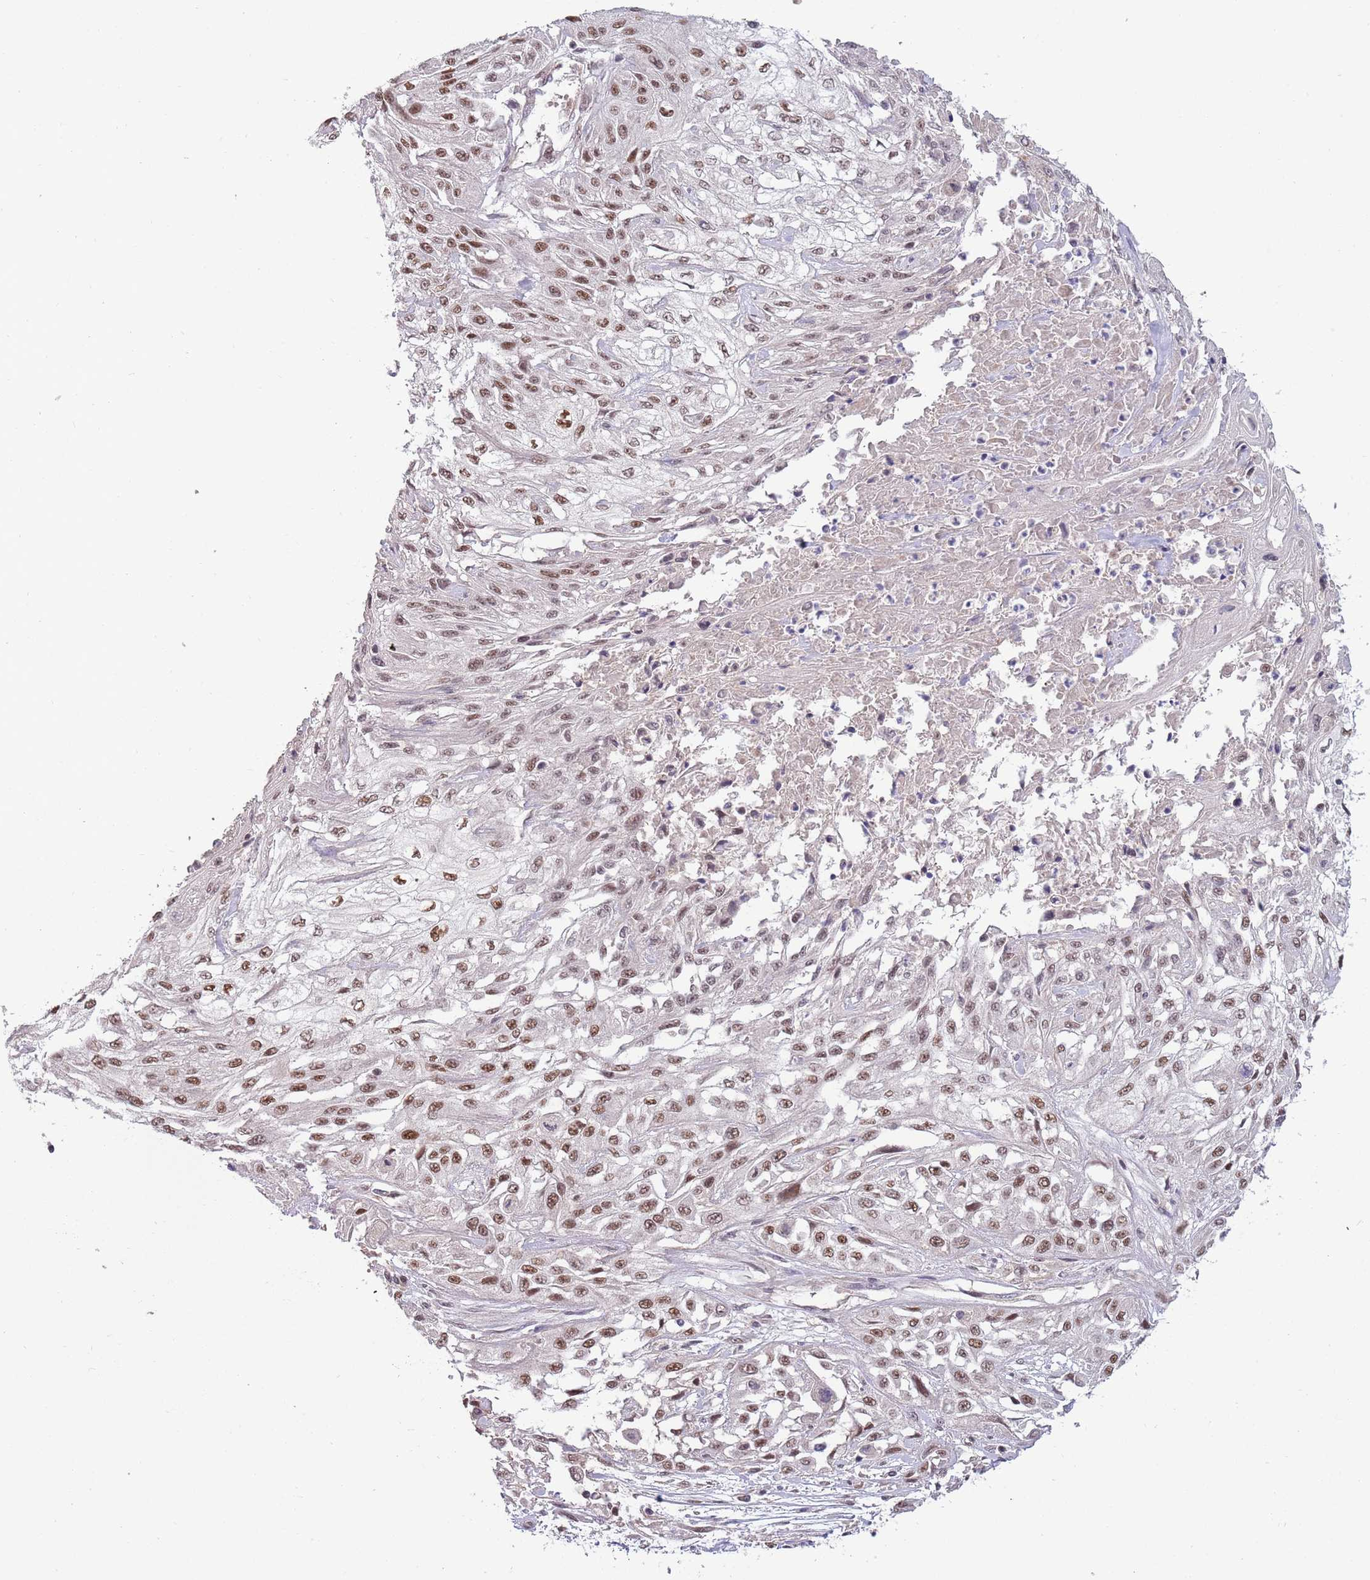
{"staining": {"intensity": "moderate", "quantity": ">75%", "location": "nuclear"}, "tissue": "skin cancer", "cell_type": "Tumor cells", "image_type": "cancer", "snomed": [{"axis": "morphology", "description": "Squamous cell carcinoma, NOS"}, {"axis": "morphology", "description": "Squamous cell carcinoma, metastatic, NOS"}, {"axis": "topography", "description": "Skin"}, {"axis": "topography", "description": "Lymph node"}], "caption": "The immunohistochemical stain labels moderate nuclear positivity in tumor cells of skin cancer (squamous cell carcinoma) tissue. (Brightfield microscopy of DAB IHC at high magnification).", "gene": "ZBTB7A", "patient": {"sex": "male", "age": 75}}